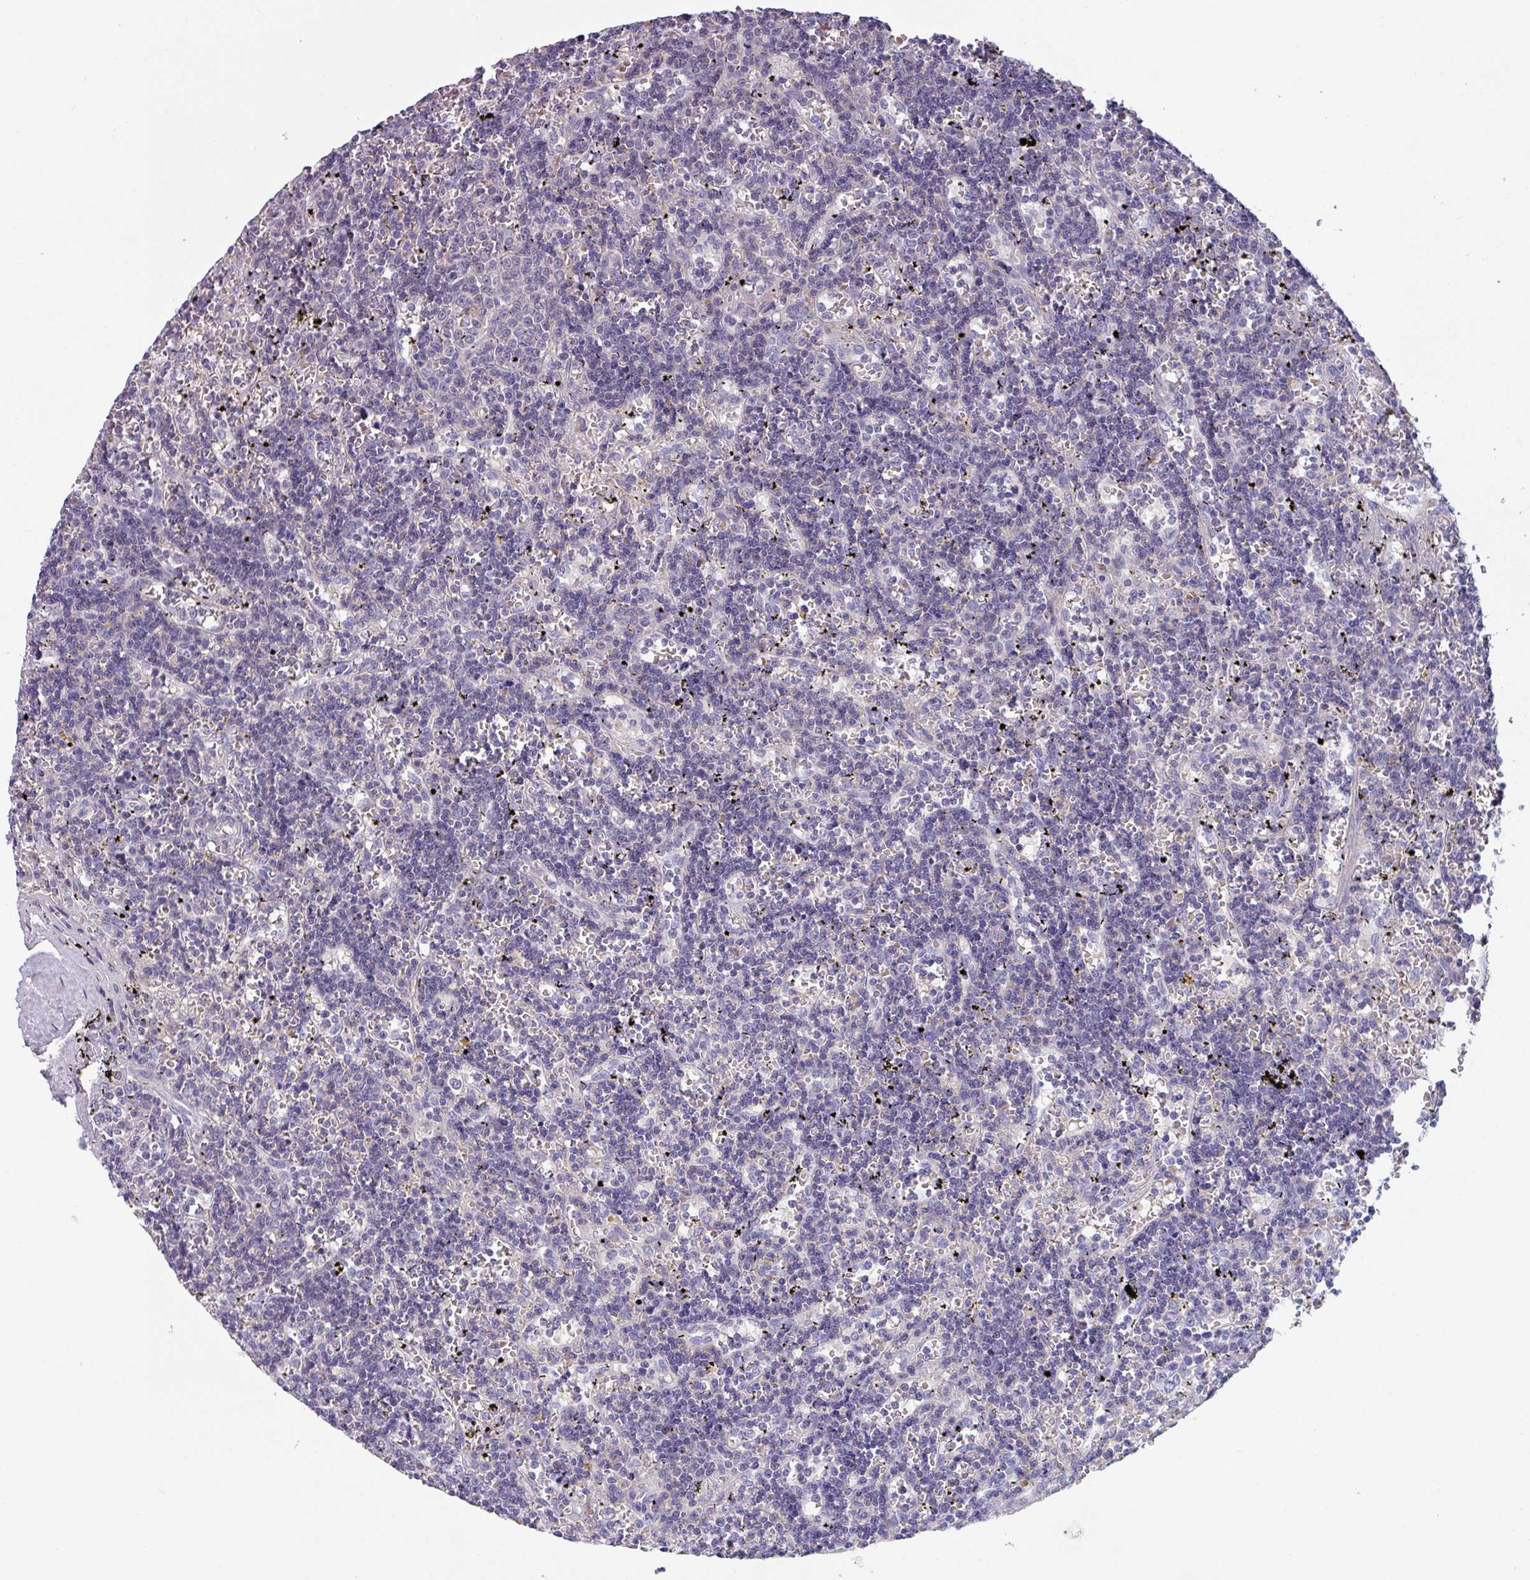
{"staining": {"intensity": "negative", "quantity": "none", "location": "none"}, "tissue": "lymphoma", "cell_type": "Tumor cells", "image_type": "cancer", "snomed": [{"axis": "morphology", "description": "Malignant lymphoma, non-Hodgkin's type, Low grade"}, {"axis": "topography", "description": "Spleen"}], "caption": "Immunohistochemistry (IHC) of malignant lymphoma, non-Hodgkin's type (low-grade) exhibits no positivity in tumor cells.", "gene": "TMEM132A", "patient": {"sex": "male", "age": 60}}